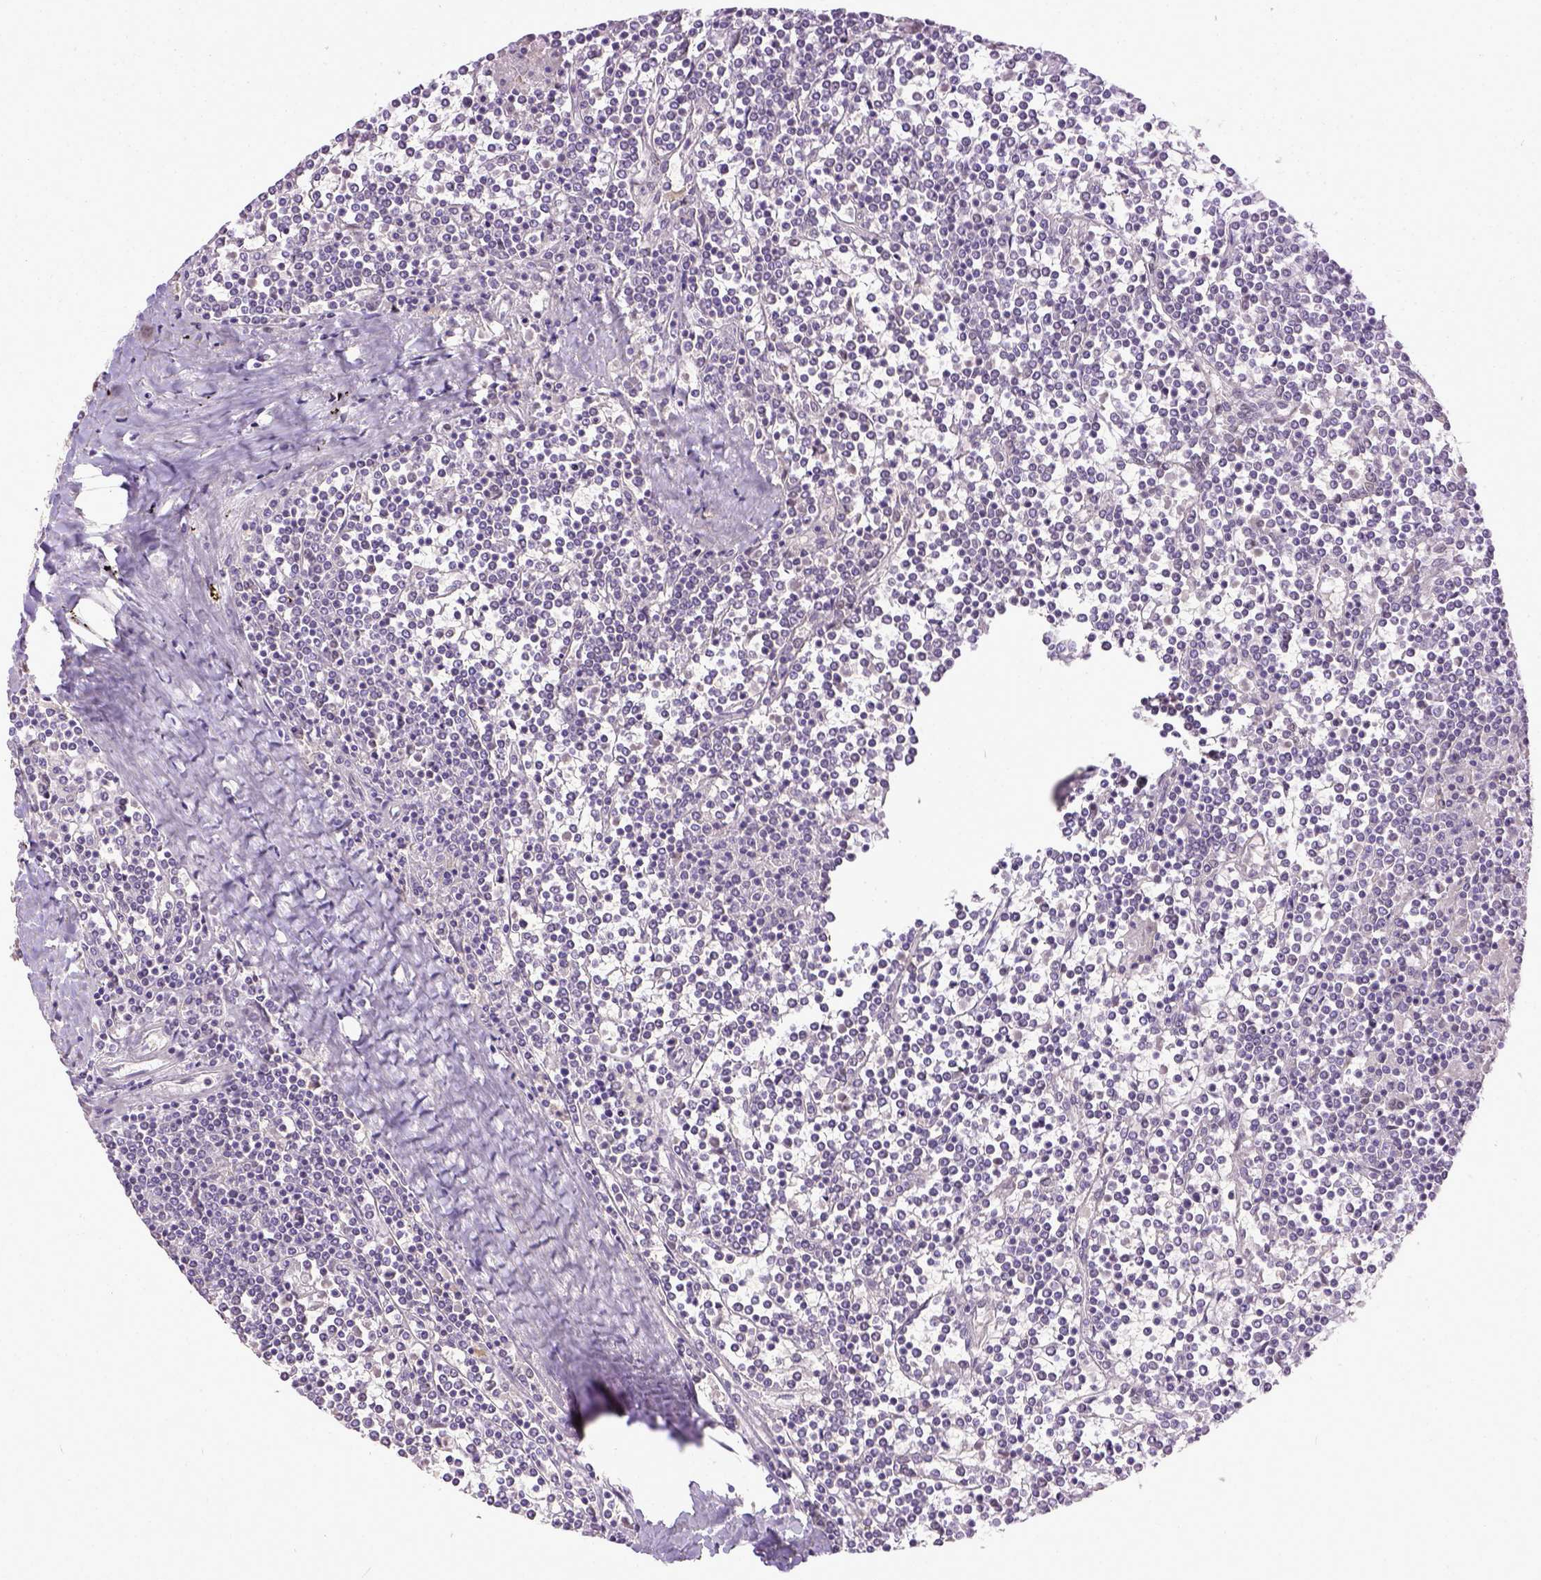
{"staining": {"intensity": "negative", "quantity": "none", "location": "none"}, "tissue": "lymphoma", "cell_type": "Tumor cells", "image_type": "cancer", "snomed": [{"axis": "morphology", "description": "Malignant lymphoma, non-Hodgkin's type, Low grade"}, {"axis": "topography", "description": "Spleen"}], "caption": "Tumor cells are negative for protein expression in human lymphoma.", "gene": "ERCC1", "patient": {"sex": "female", "age": 19}}